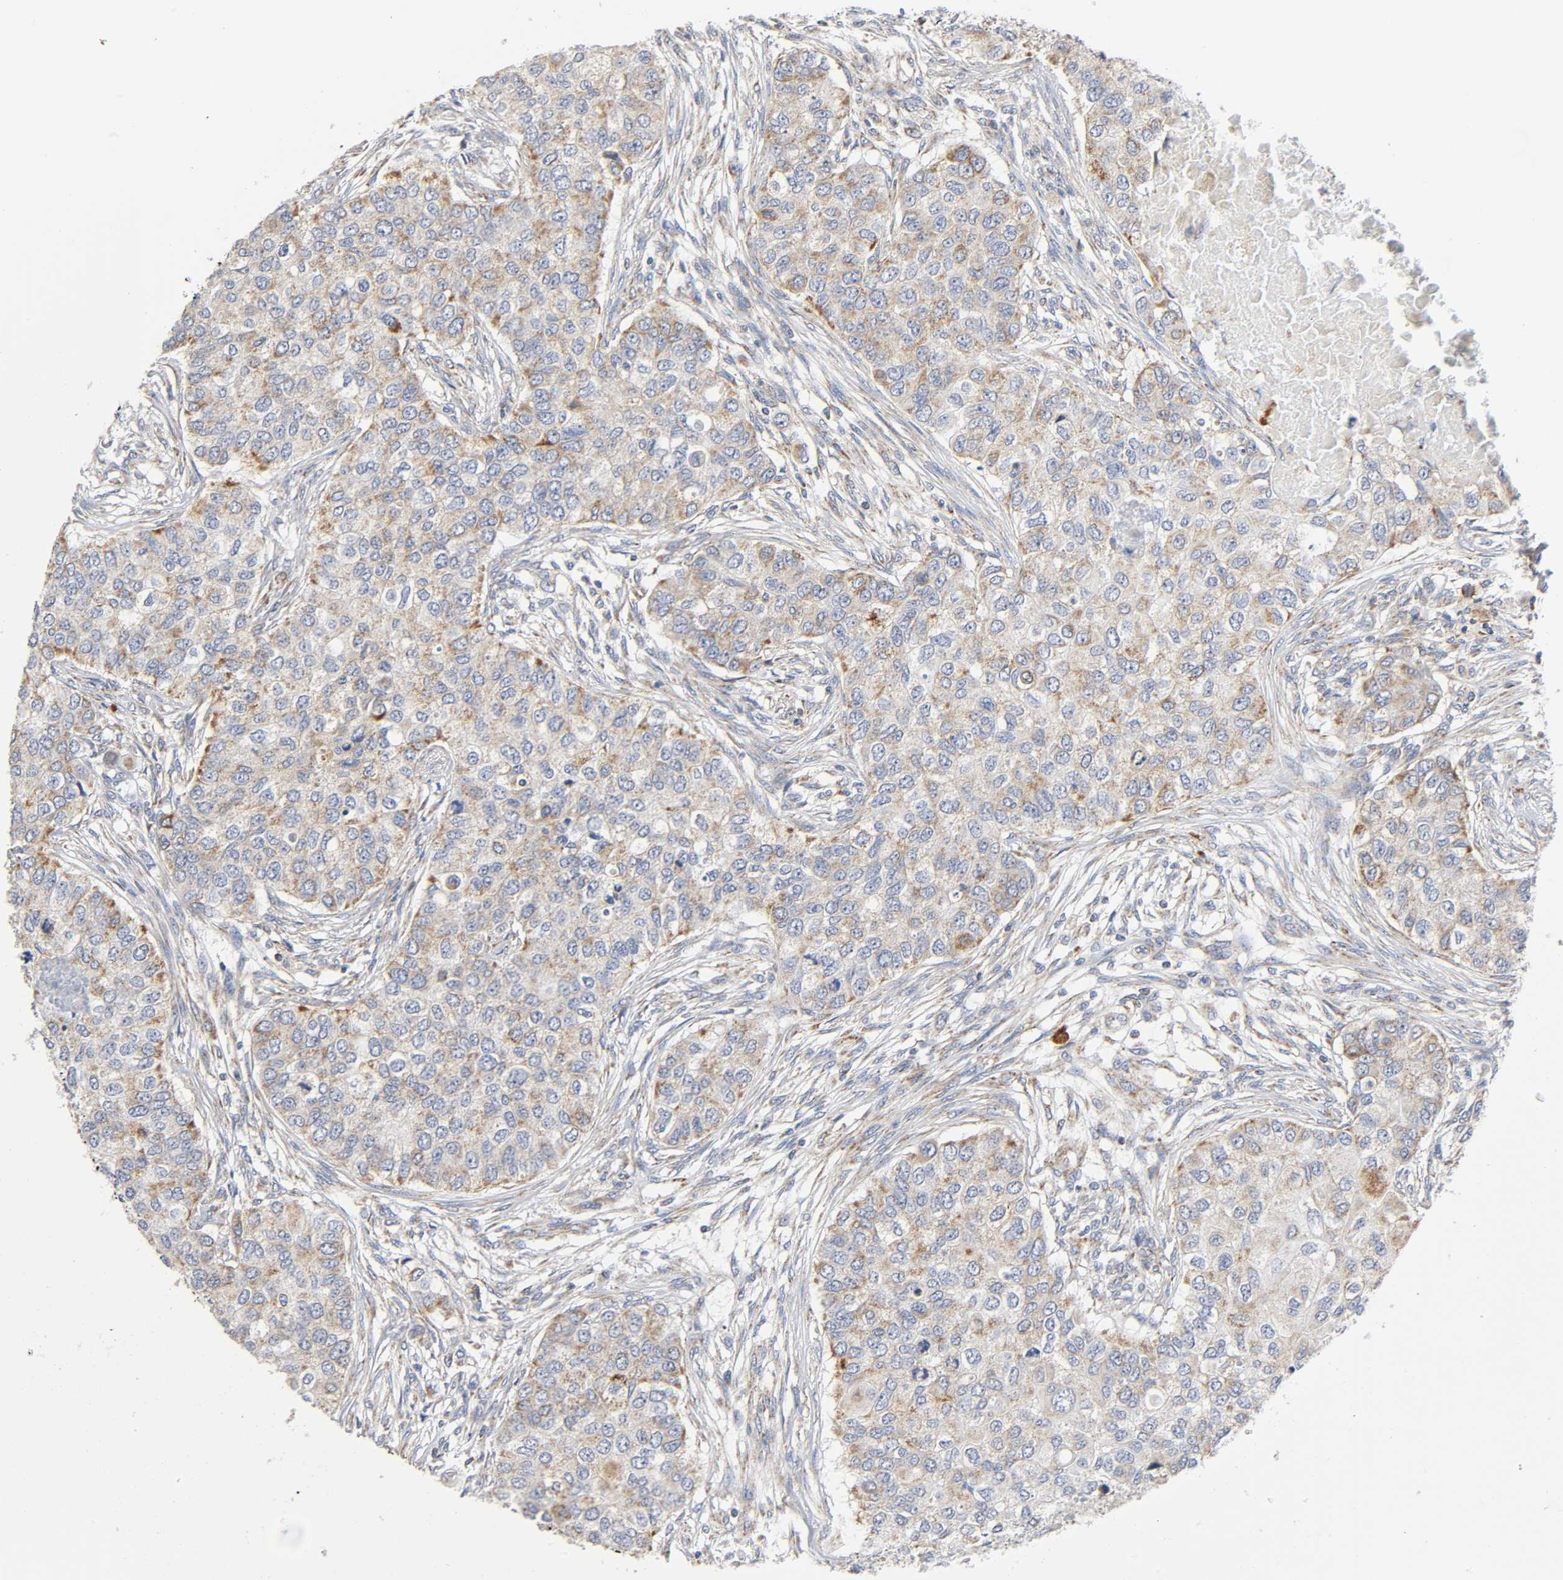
{"staining": {"intensity": "weak", "quantity": ">75%", "location": "cytoplasmic/membranous"}, "tissue": "breast cancer", "cell_type": "Tumor cells", "image_type": "cancer", "snomed": [{"axis": "morphology", "description": "Normal tissue, NOS"}, {"axis": "morphology", "description": "Duct carcinoma"}, {"axis": "topography", "description": "Breast"}], "caption": "Invasive ductal carcinoma (breast) stained with a brown dye exhibits weak cytoplasmic/membranous positive staining in about >75% of tumor cells.", "gene": "BAK1", "patient": {"sex": "female", "age": 49}}